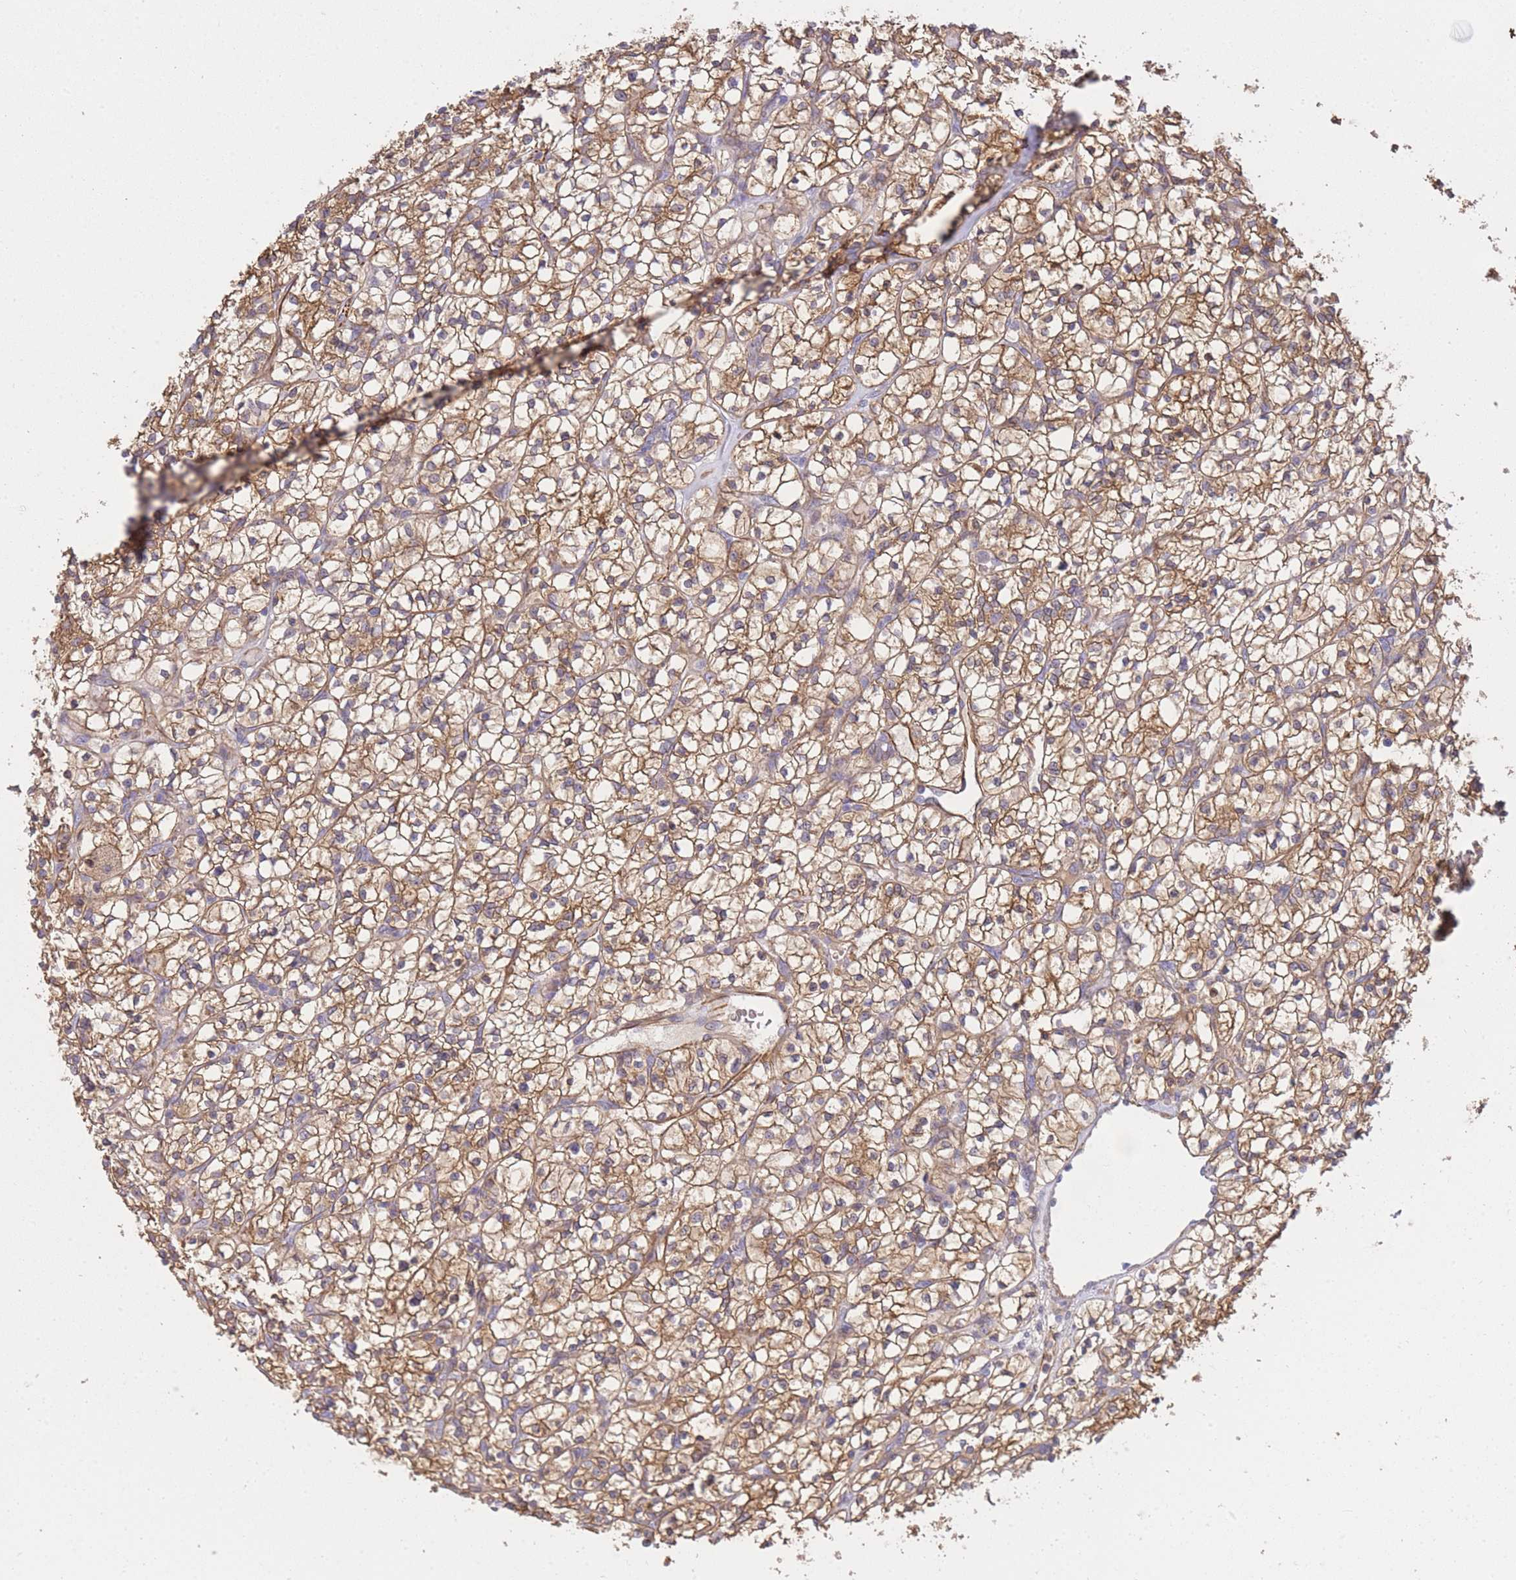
{"staining": {"intensity": "moderate", "quantity": ">75%", "location": "cytoplasmic/membranous"}, "tissue": "renal cancer", "cell_type": "Tumor cells", "image_type": "cancer", "snomed": [{"axis": "morphology", "description": "Adenocarcinoma, NOS"}, {"axis": "topography", "description": "Kidney"}], "caption": "High-magnification brightfield microscopy of renal adenocarcinoma stained with DAB (3,3'-diaminobenzidine) (brown) and counterstained with hematoxylin (blue). tumor cells exhibit moderate cytoplasmic/membranous expression is identified in approximately>75% of cells.", "gene": "ECPAS", "patient": {"sex": "female", "age": 64}}